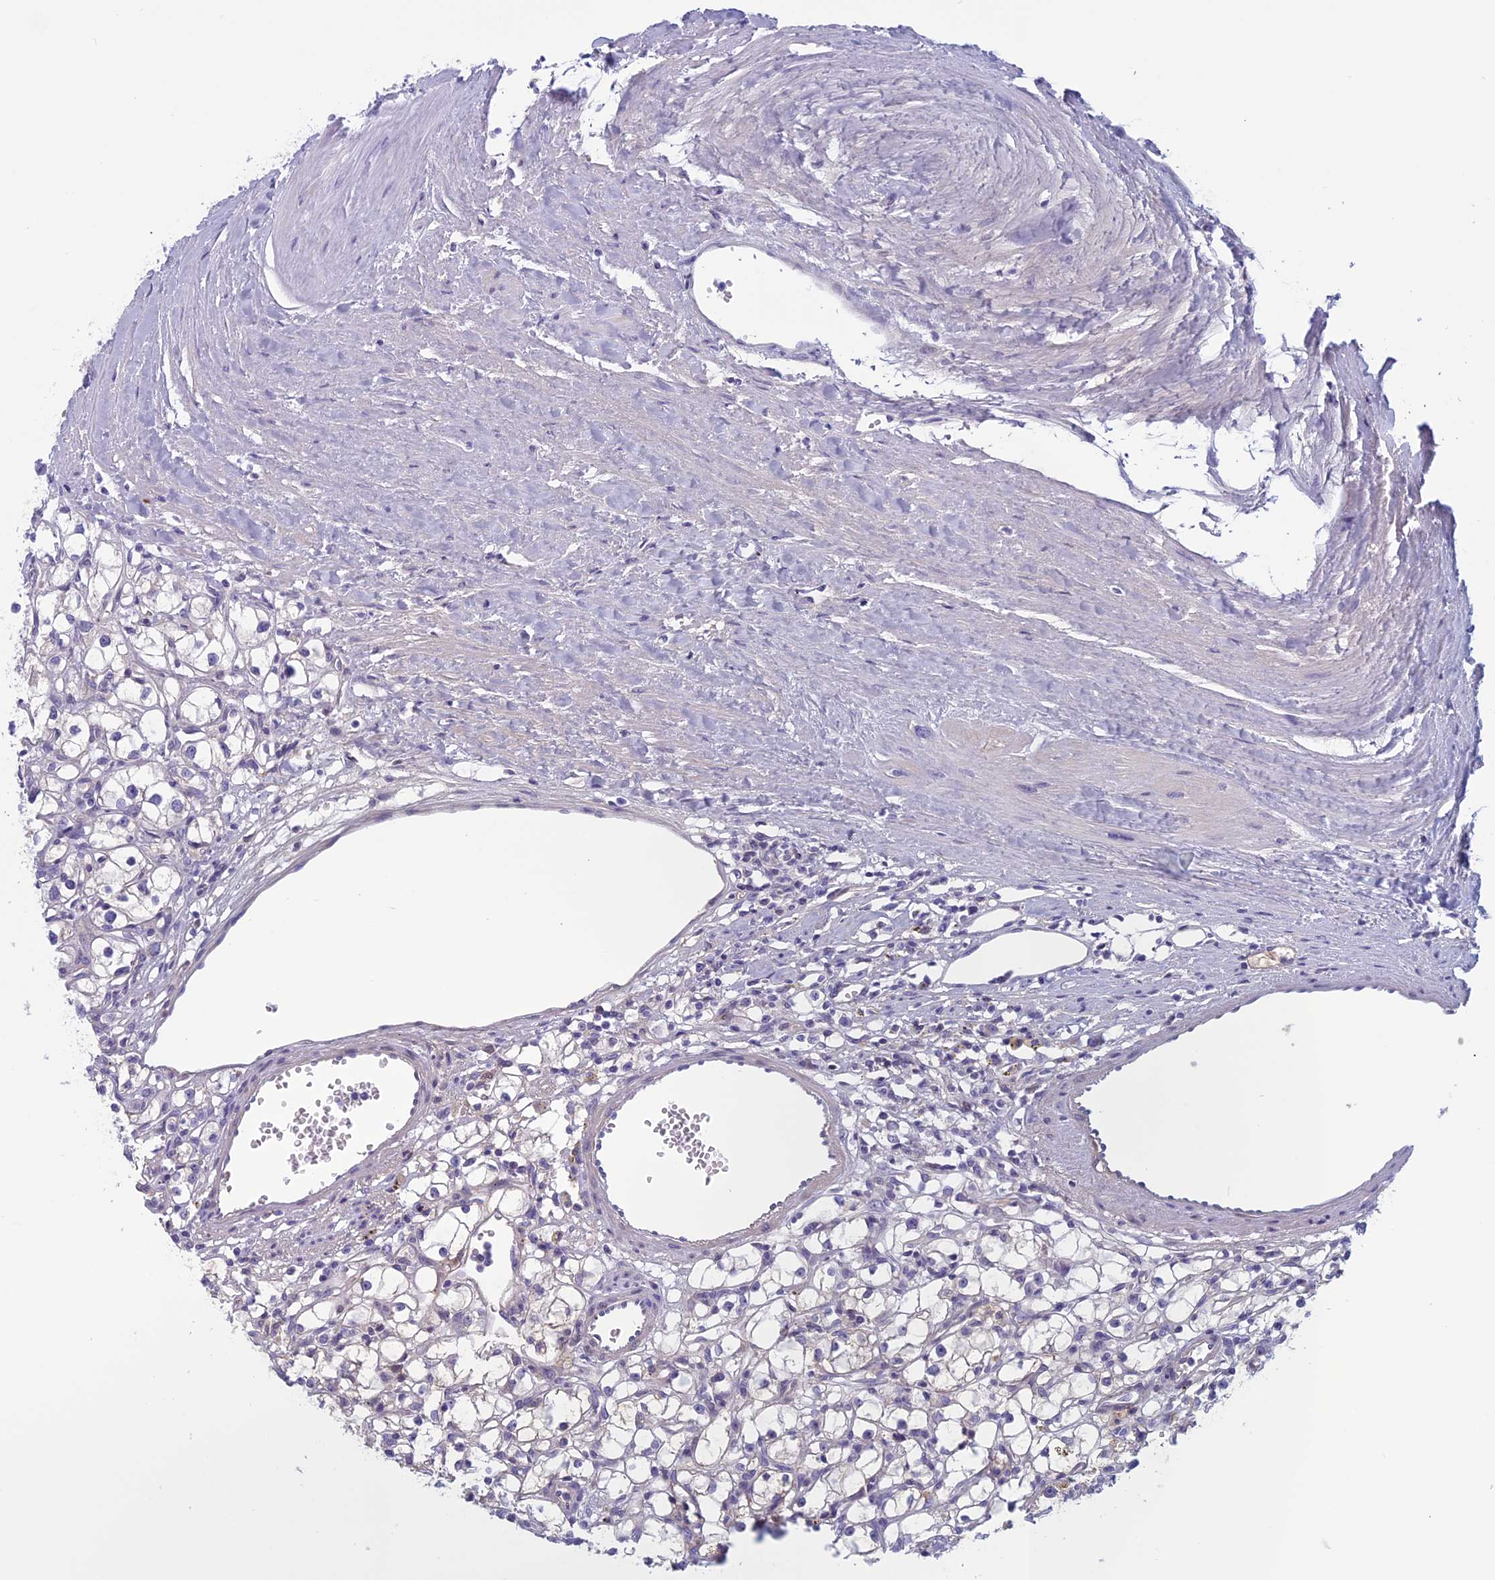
{"staining": {"intensity": "weak", "quantity": "25%-75%", "location": "cytoplasmic/membranous"}, "tissue": "renal cancer", "cell_type": "Tumor cells", "image_type": "cancer", "snomed": [{"axis": "morphology", "description": "Adenocarcinoma, NOS"}, {"axis": "topography", "description": "Kidney"}], "caption": "The image reveals staining of renal cancer (adenocarcinoma), revealing weak cytoplasmic/membranous protein expression (brown color) within tumor cells.", "gene": "ANGPTL2", "patient": {"sex": "male", "age": 56}}